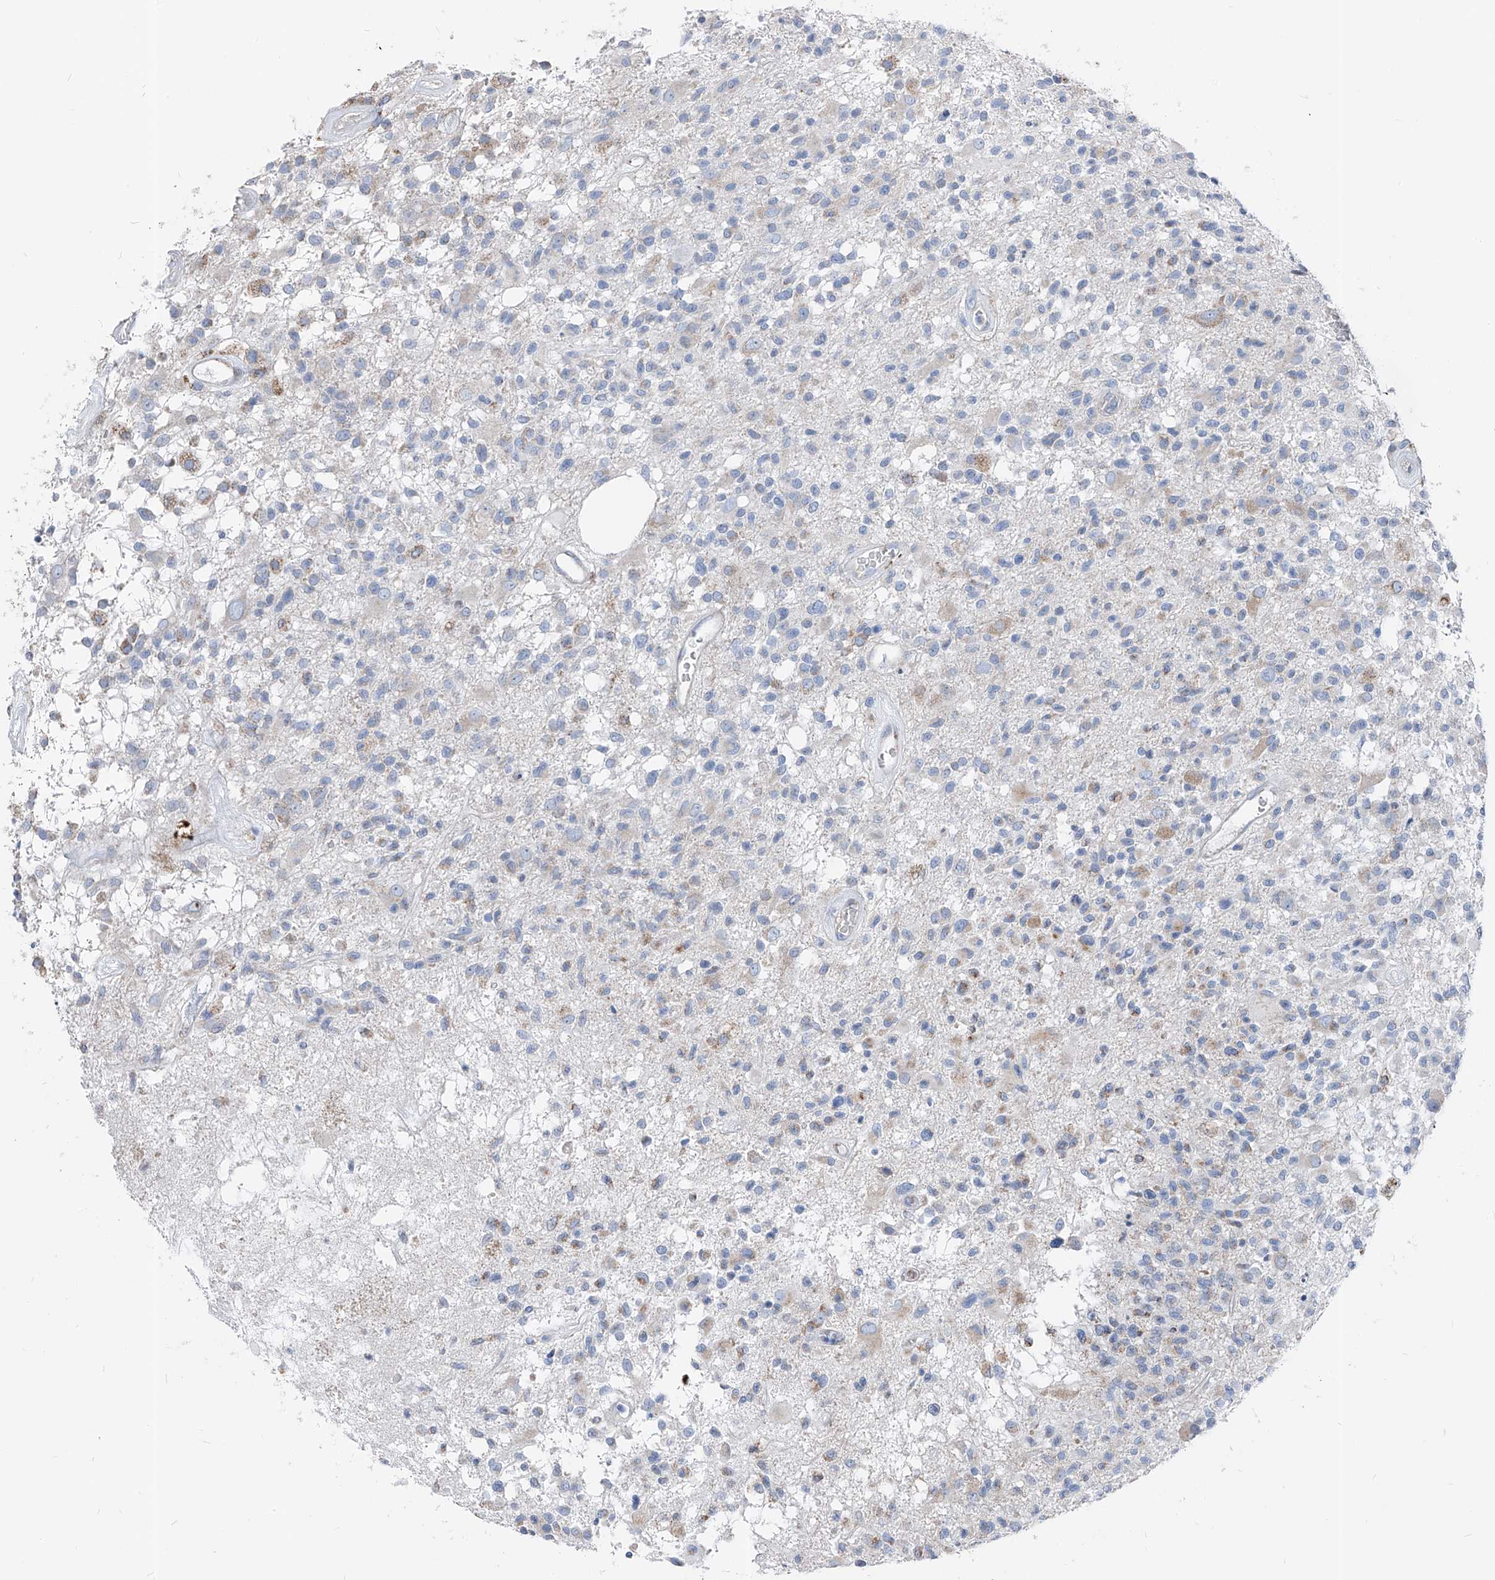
{"staining": {"intensity": "weak", "quantity": "<25%", "location": "cytoplasmic/membranous"}, "tissue": "glioma", "cell_type": "Tumor cells", "image_type": "cancer", "snomed": [{"axis": "morphology", "description": "Glioma, malignant, High grade"}, {"axis": "morphology", "description": "Glioblastoma, NOS"}, {"axis": "topography", "description": "Brain"}], "caption": "This is a image of immunohistochemistry (IHC) staining of high-grade glioma (malignant), which shows no staining in tumor cells.", "gene": "AGPS", "patient": {"sex": "male", "age": 60}}